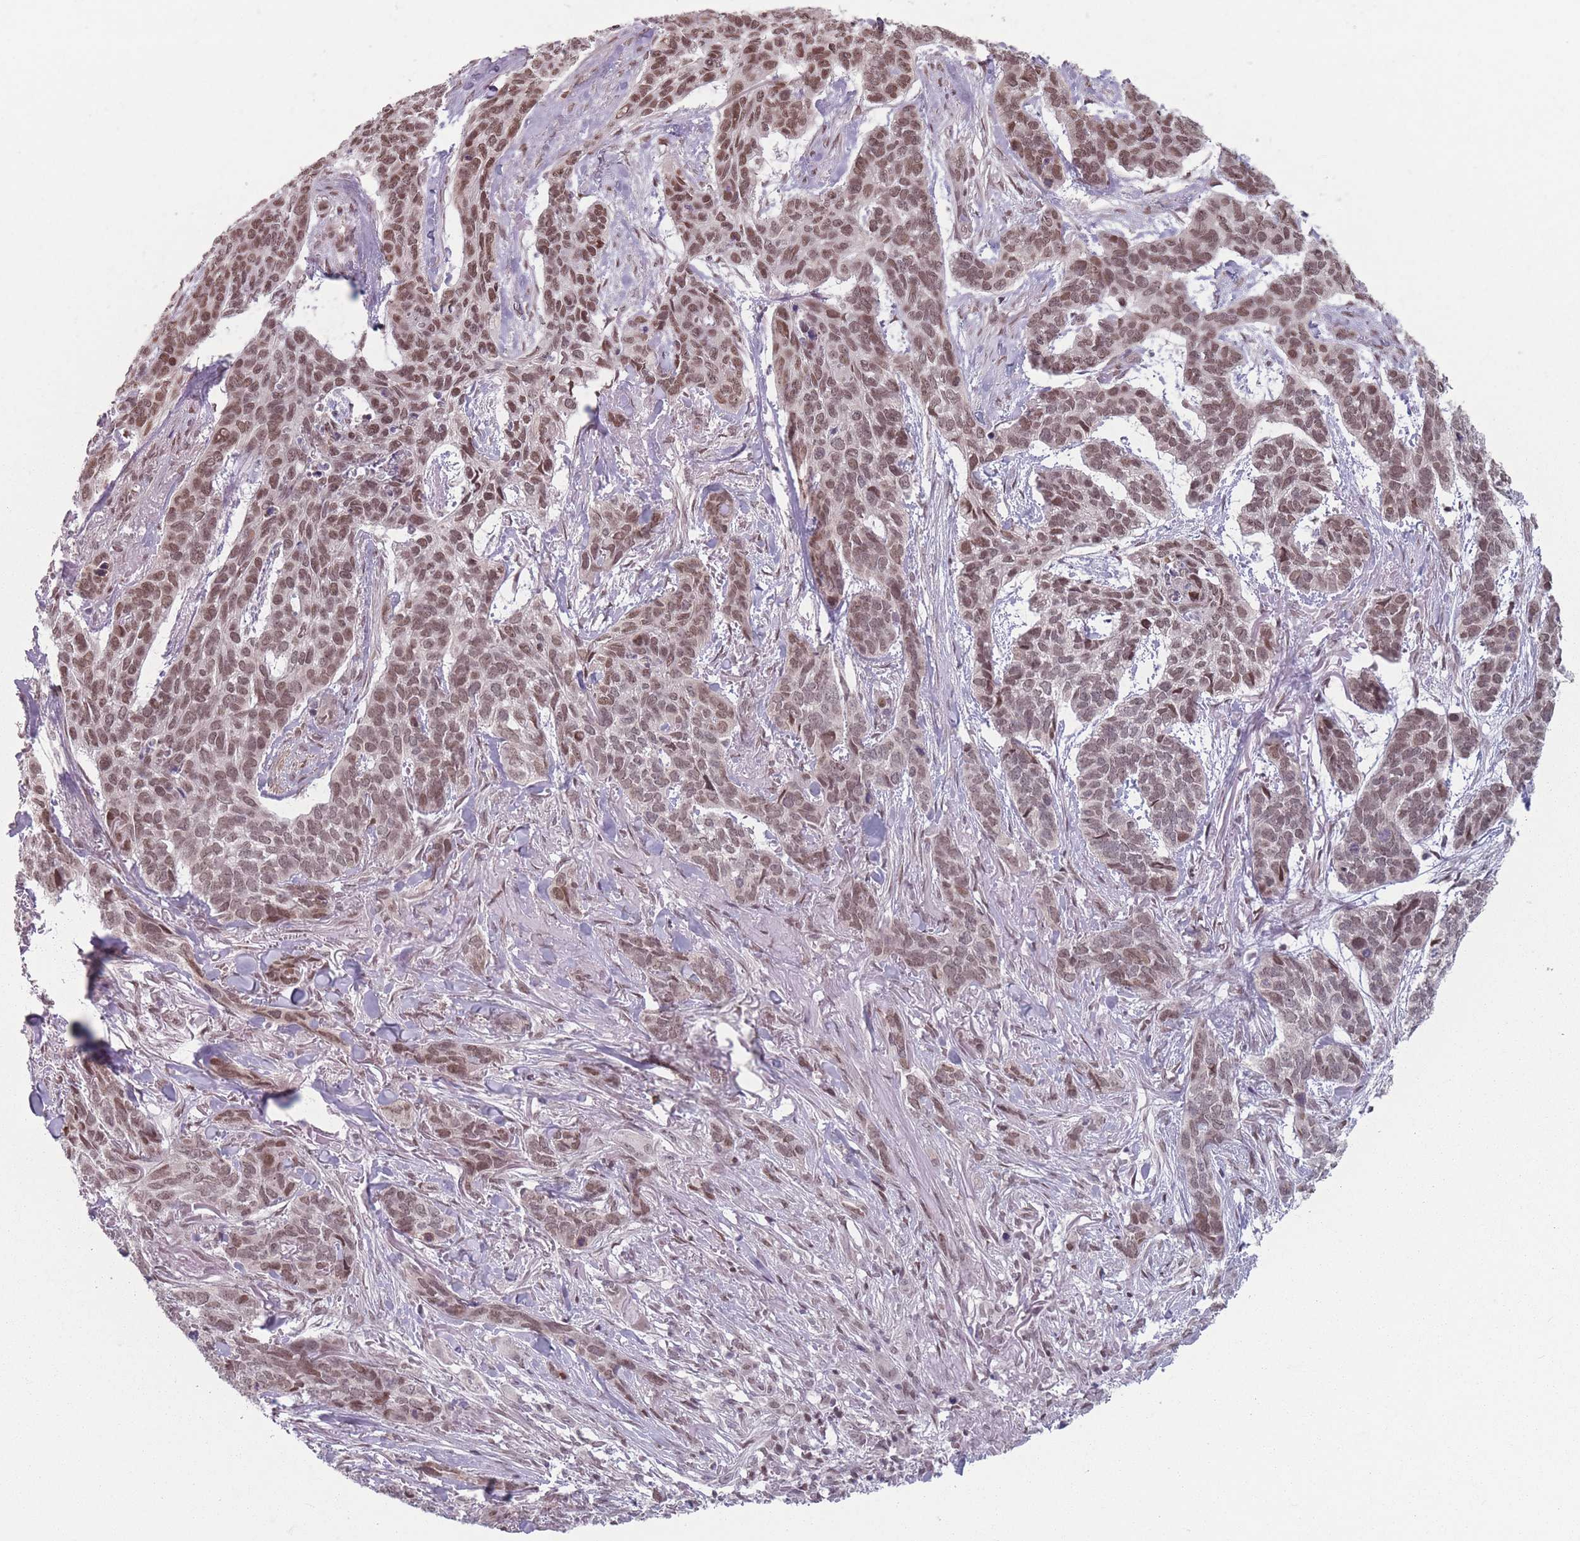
{"staining": {"intensity": "moderate", "quantity": ">75%", "location": "nuclear"}, "tissue": "skin cancer", "cell_type": "Tumor cells", "image_type": "cancer", "snomed": [{"axis": "morphology", "description": "Basal cell carcinoma"}, {"axis": "topography", "description": "Skin"}], "caption": "Protein positivity by immunohistochemistry (IHC) demonstrates moderate nuclear expression in approximately >75% of tumor cells in skin cancer (basal cell carcinoma). The staining was performed using DAB (3,3'-diaminobenzidine), with brown indicating positive protein expression. Nuclei are stained blue with hematoxylin.", "gene": "SH3BGRL2", "patient": {"sex": "male", "age": 86}}